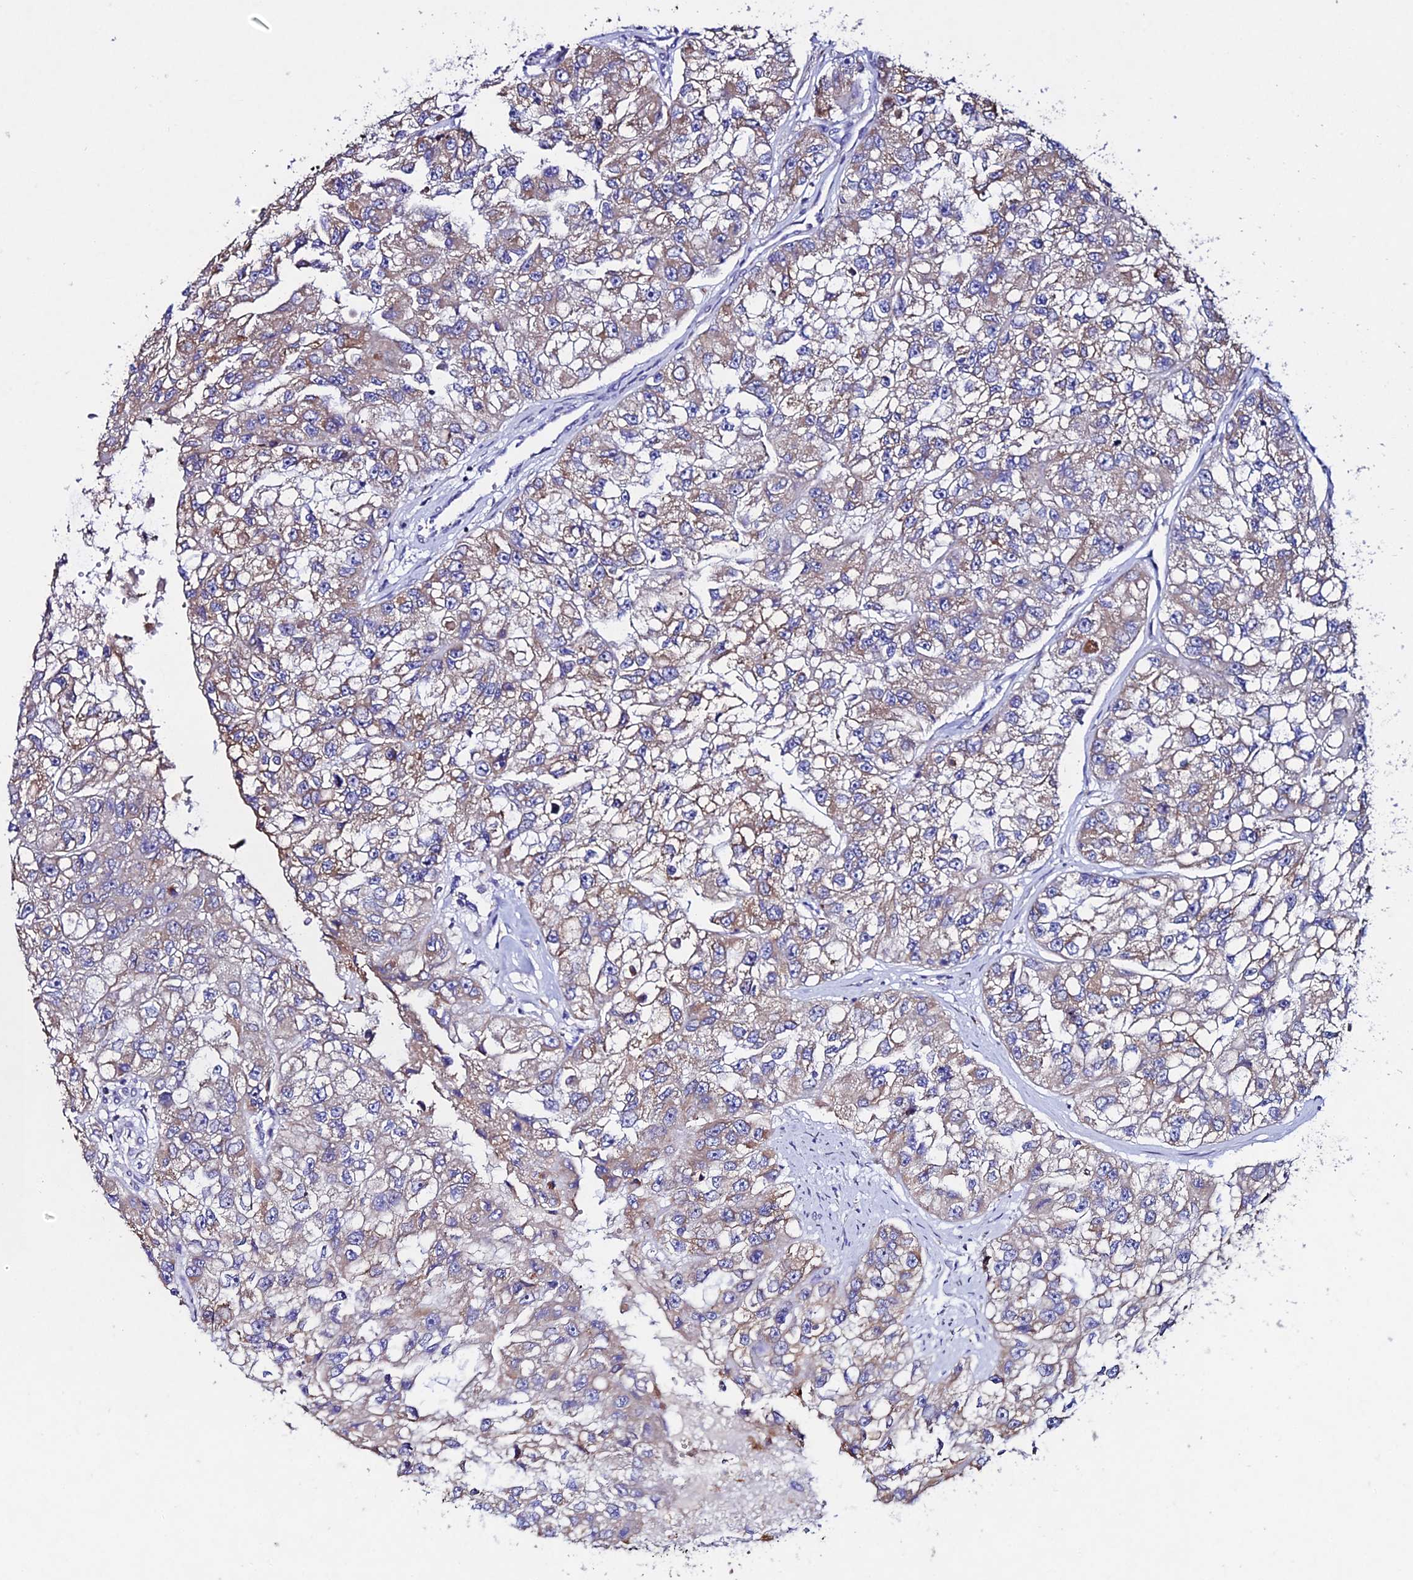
{"staining": {"intensity": "weak", "quantity": "25%-75%", "location": "cytoplasmic/membranous"}, "tissue": "renal cancer", "cell_type": "Tumor cells", "image_type": "cancer", "snomed": [{"axis": "morphology", "description": "Adenocarcinoma, NOS"}, {"axis": "topography", "description": "Kidney"}], "caption": "Immunohistochemistry (IHC) histopathology image of neoplastic tissue: human renal cancer stained using immunohistochemistry (IHC) exhibits low levels of weak protein expression localized specifically in the cytoplasmic/membranous of tumor cells, appearing as a cytoplasmic/membranous brown color.", "gene": "OR51Q1", "patient": {"sex": "male", "age": 63}}